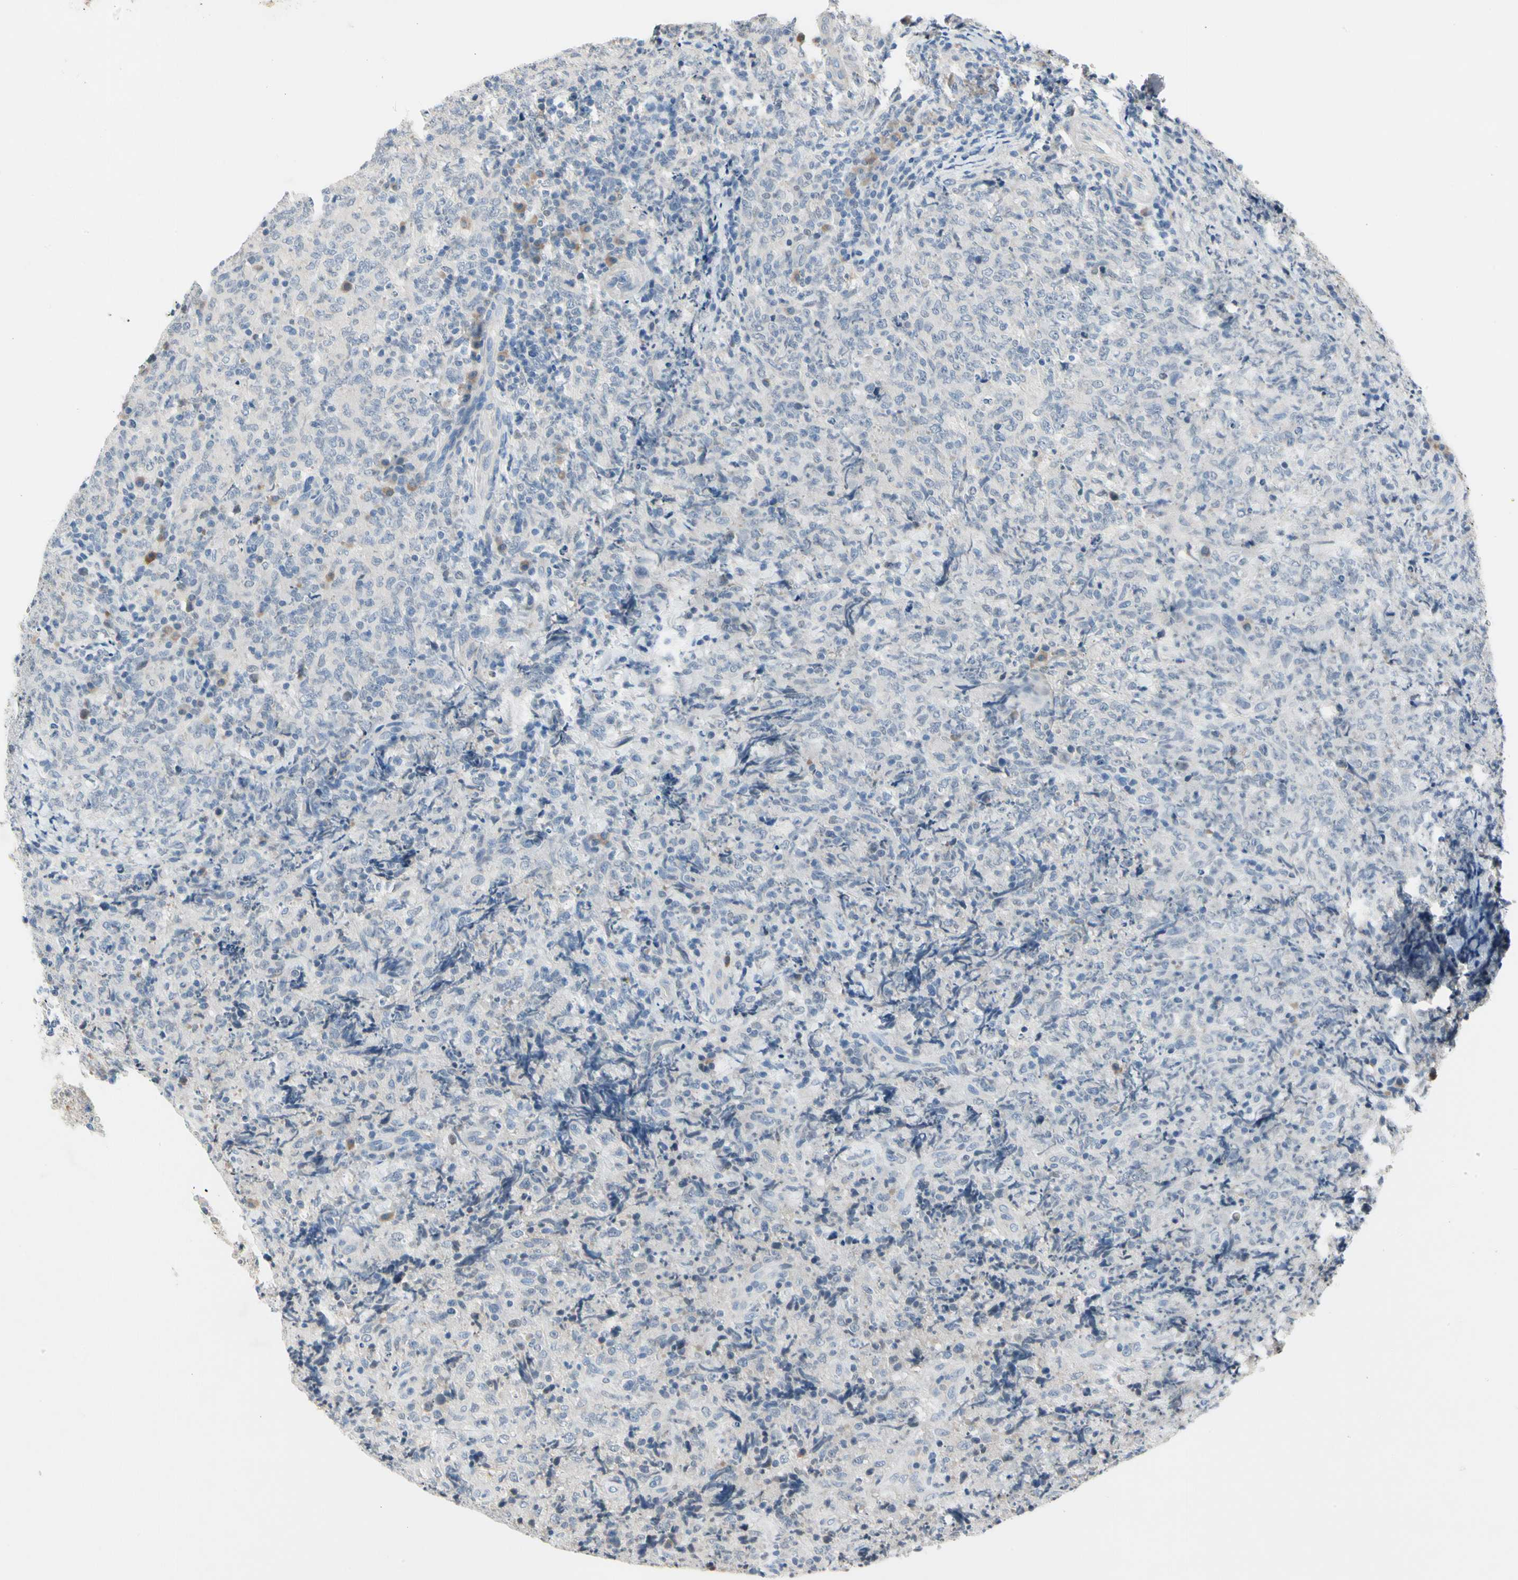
{"staining": {"intensity": "negative", "quantity": "none", "location": "none"}, "tissue": "lymphoma", "cell_type": "Tumor cells", "image_type": "cancer", "snomed": [{"axis": "morphology", "description": "Malignant lymphoma, non-Hodgkin's type, High grade"}, {"axis": "topography", "description": "Tonsil"}], "caption": "Human high-grade malignant lymphoma, non-Hodgkin's type stained for a protein using immunohistochemistry demonstrates no staining in tumor cells.", "gene": "ECRG4", "patient": {"sex": "female", "age": 36}}